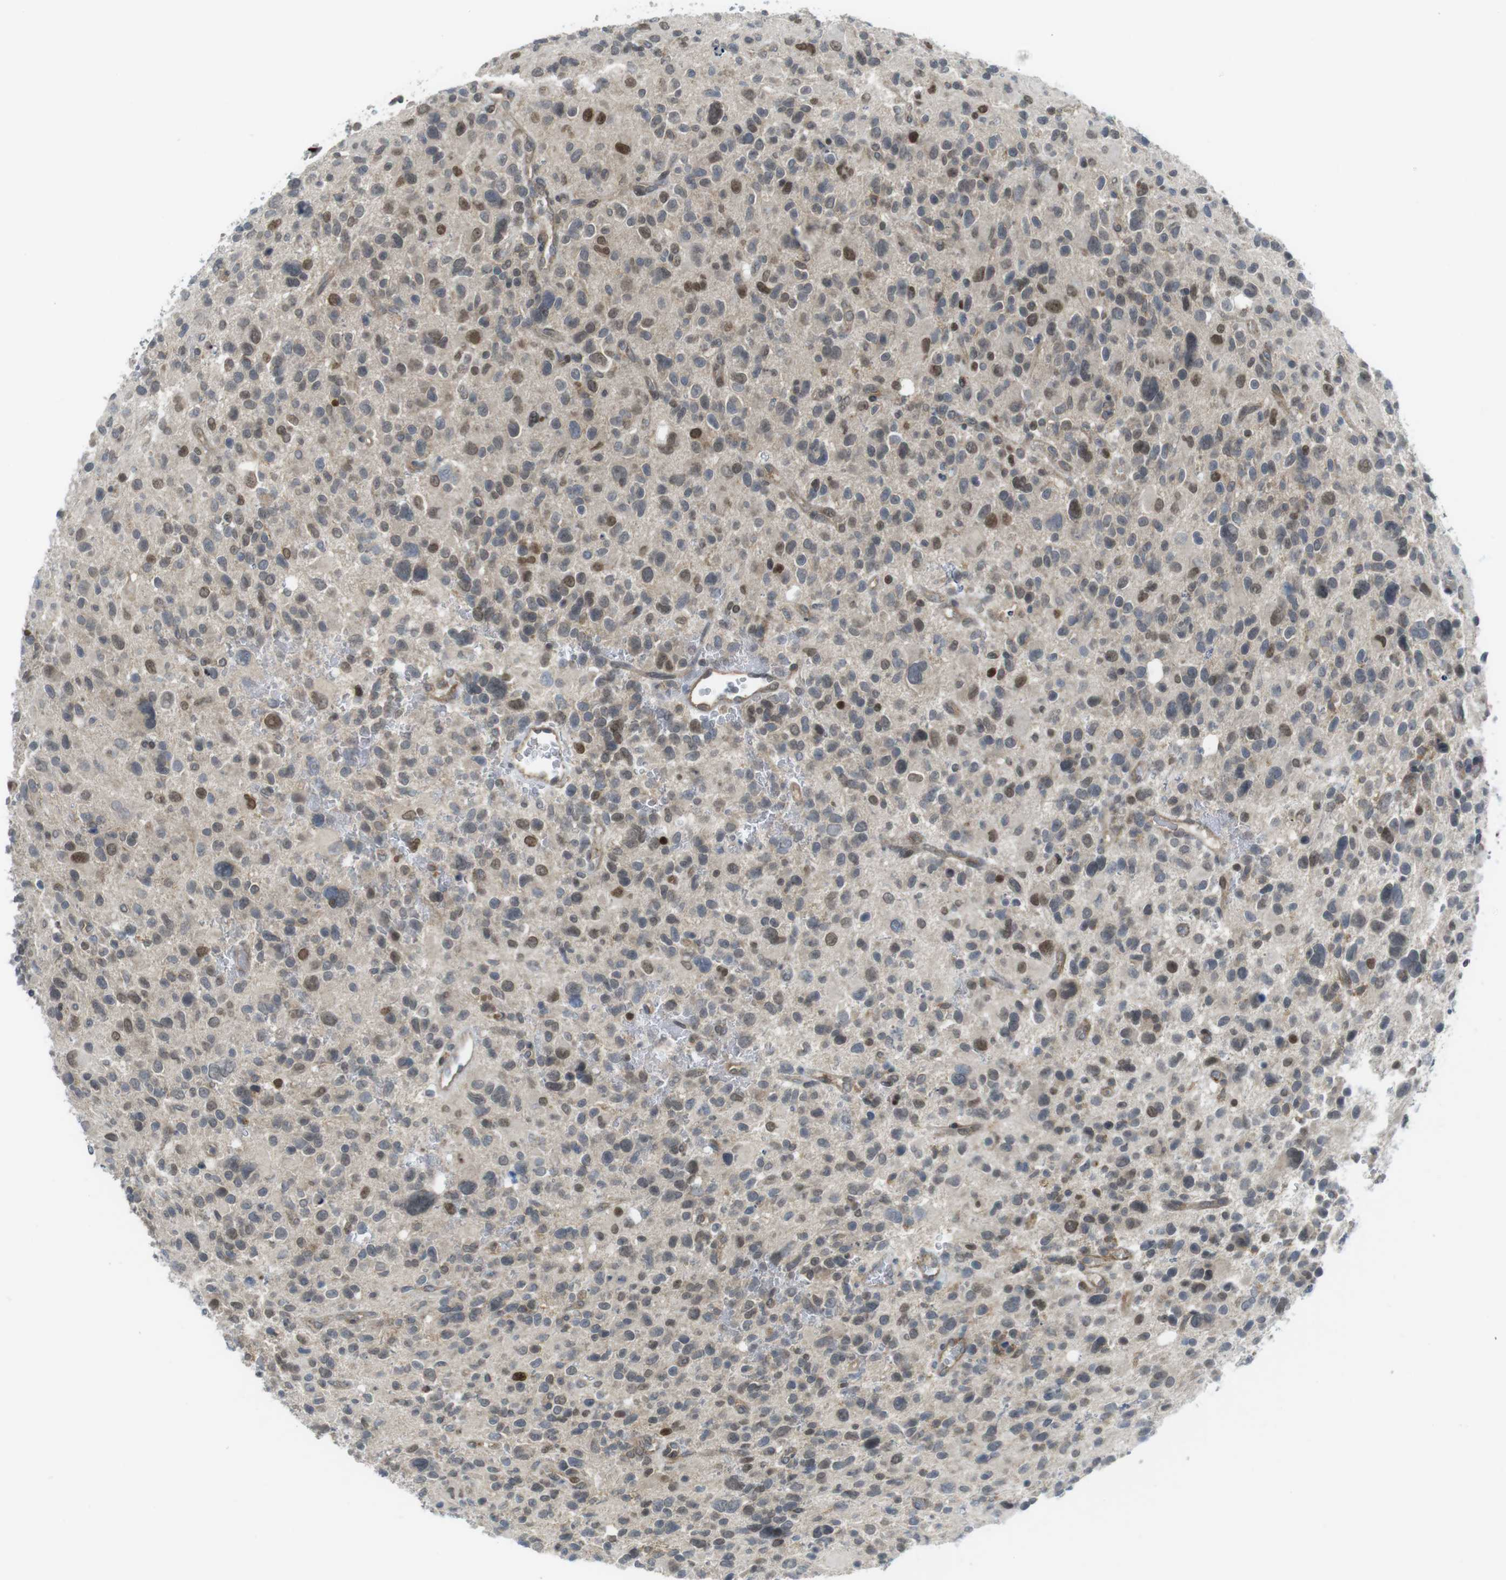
{"staining": {"intensity": "moderate", "quantity": "25%-75%", "location": "cytoplasmic/membranous,nuclear"}, "tissue": "glioma", "cell_type": "Tumor cells", "image_type": "cancer", "snomed": [{"axis": "morphology", "description": "Glioma, malignant, High grade"}, {"axis": "topography", "description": "Brain"}], "caption": "DAB (3,3'-diaminobenzidine) immunohistochemical staining of high-grade glioma (malignant) demonstrates moderate cytoplasmic/membranous and nuclear protein positivity in about 25%-75% of tumor cells.", "gene": "RCC1", "patient": {"sex": "male", "age": 48}}